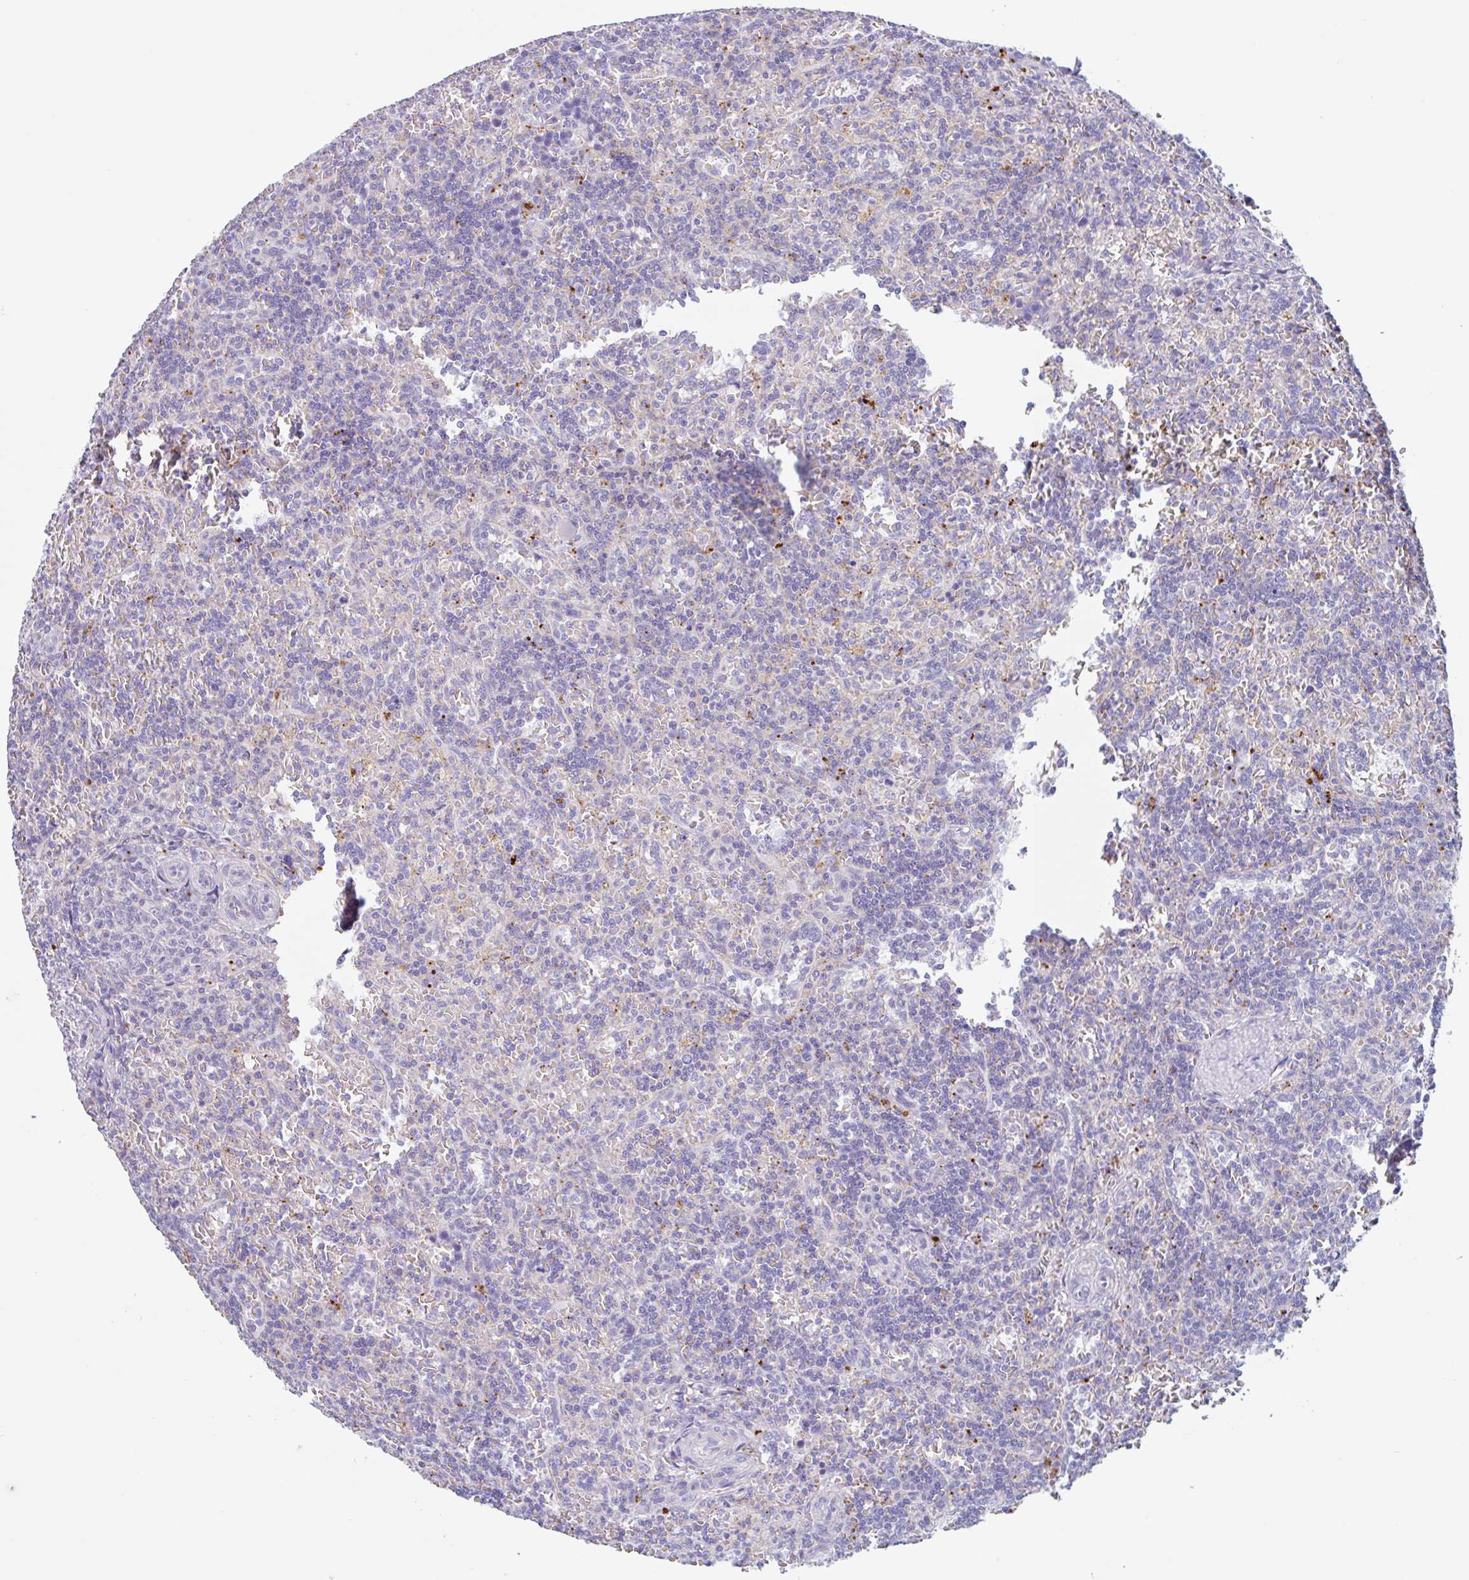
{"staining": {"intensity": "negative", "quantity": "none", "location": "none"}, "tissue": "lymphoma", "cell_type": "Tumor cells", "image_type": "cancer", "snomed": [{"axis": "morphology", "description": "Malignant lymphoma, non-Hodgkin's type, Low grade"}, {"axis": "topography", "description": "Spleen"}], "caption": "Lymphoma was stained to show a protein in brown. There is no significant positivity in tumor cells. The staining is performed using DAB brown chromogen with nuclei counter-stained in using hematoxylin.", "gene": "LENG9", "patient": {"sex": "male", "age": 73}}